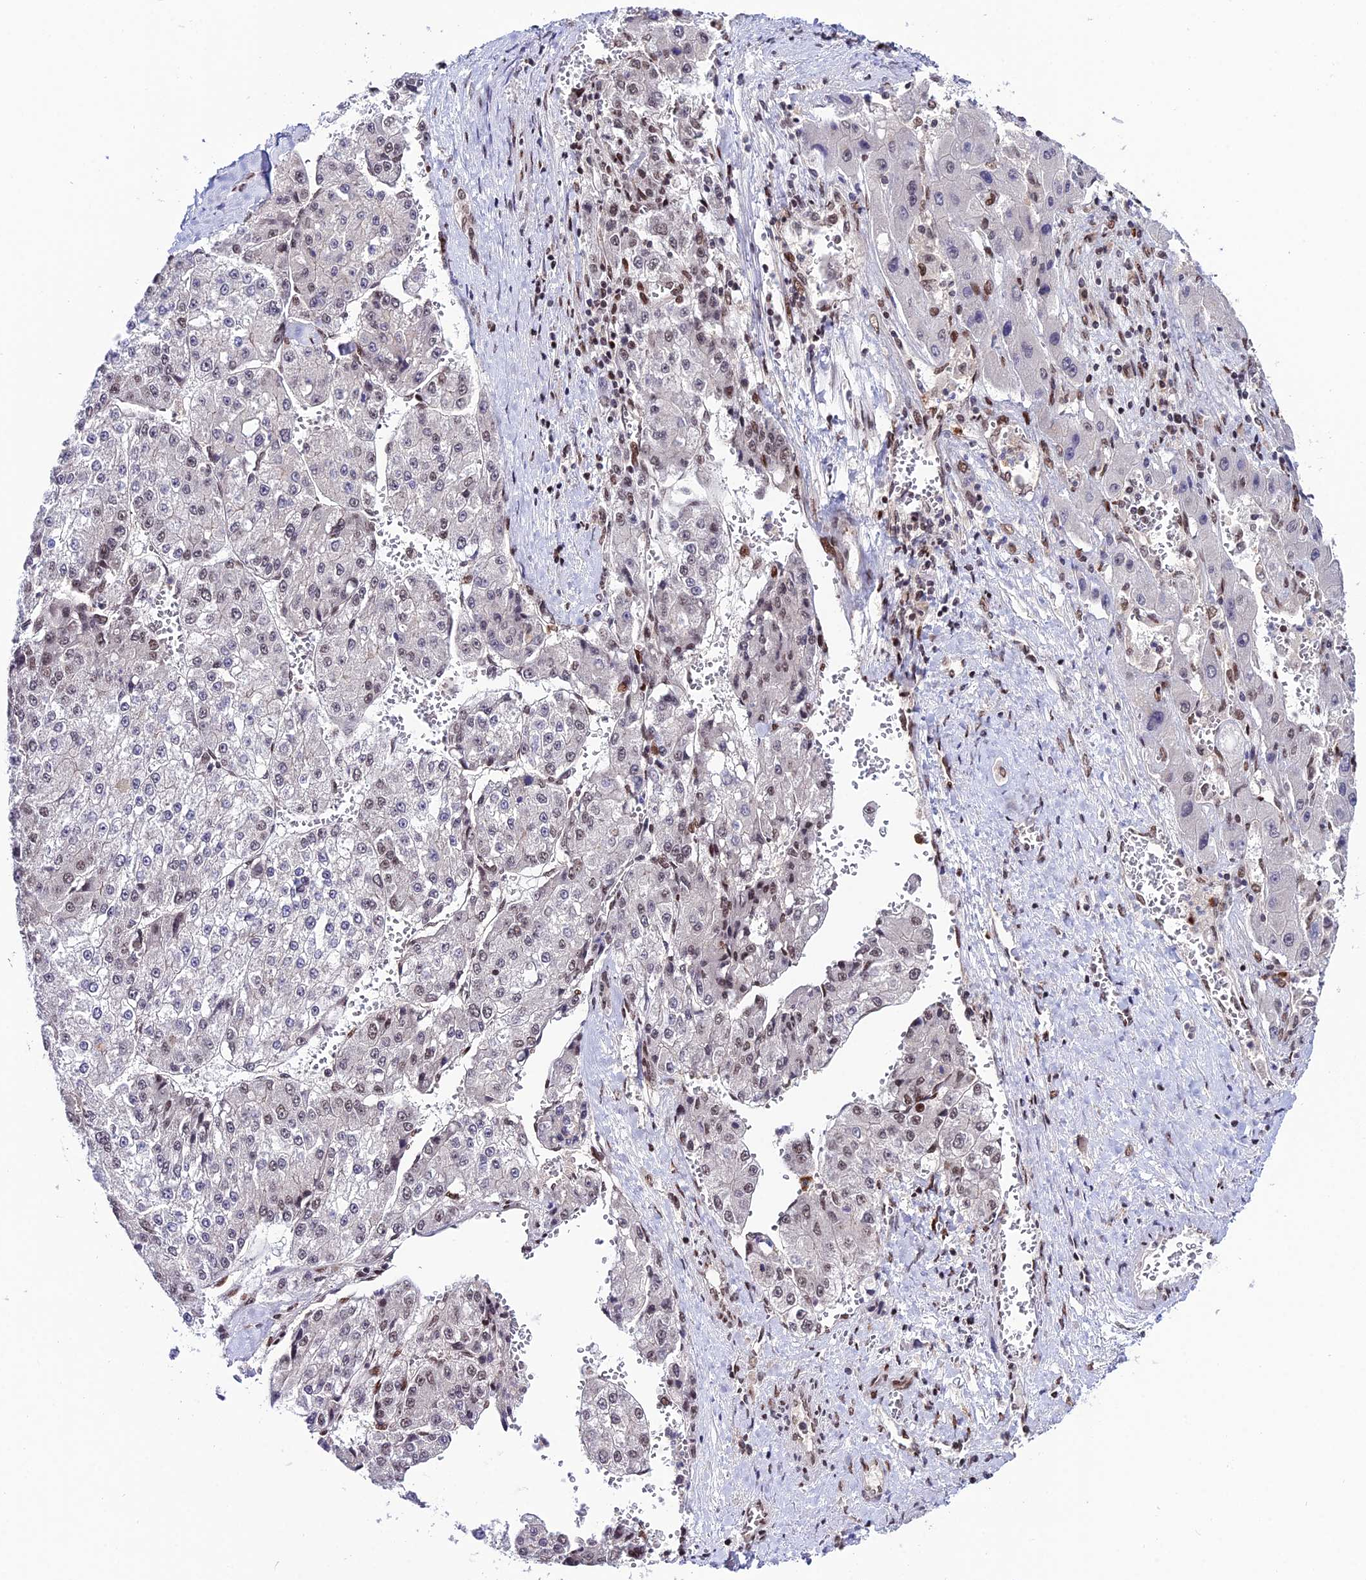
{"staining": {"intensity": "weak", "quantity": "<25%", "location": "nuclear"}, "tissue": "liver cancer", "cell_type": "Tumor cells", "image_type": "cancer", "snomed": [{"axis": "morphology", "description": "Carcinoma, Hepatocellular, NOS"}, {"axis": "topography", "description": "Liver"}], "caption": "Immunohistochemical staining of human liver hepatocellular carcinoma reveals no significant expression in tumor cells.", "gene": "SYT15", "patient": {"sex": "female", "age": 73}}